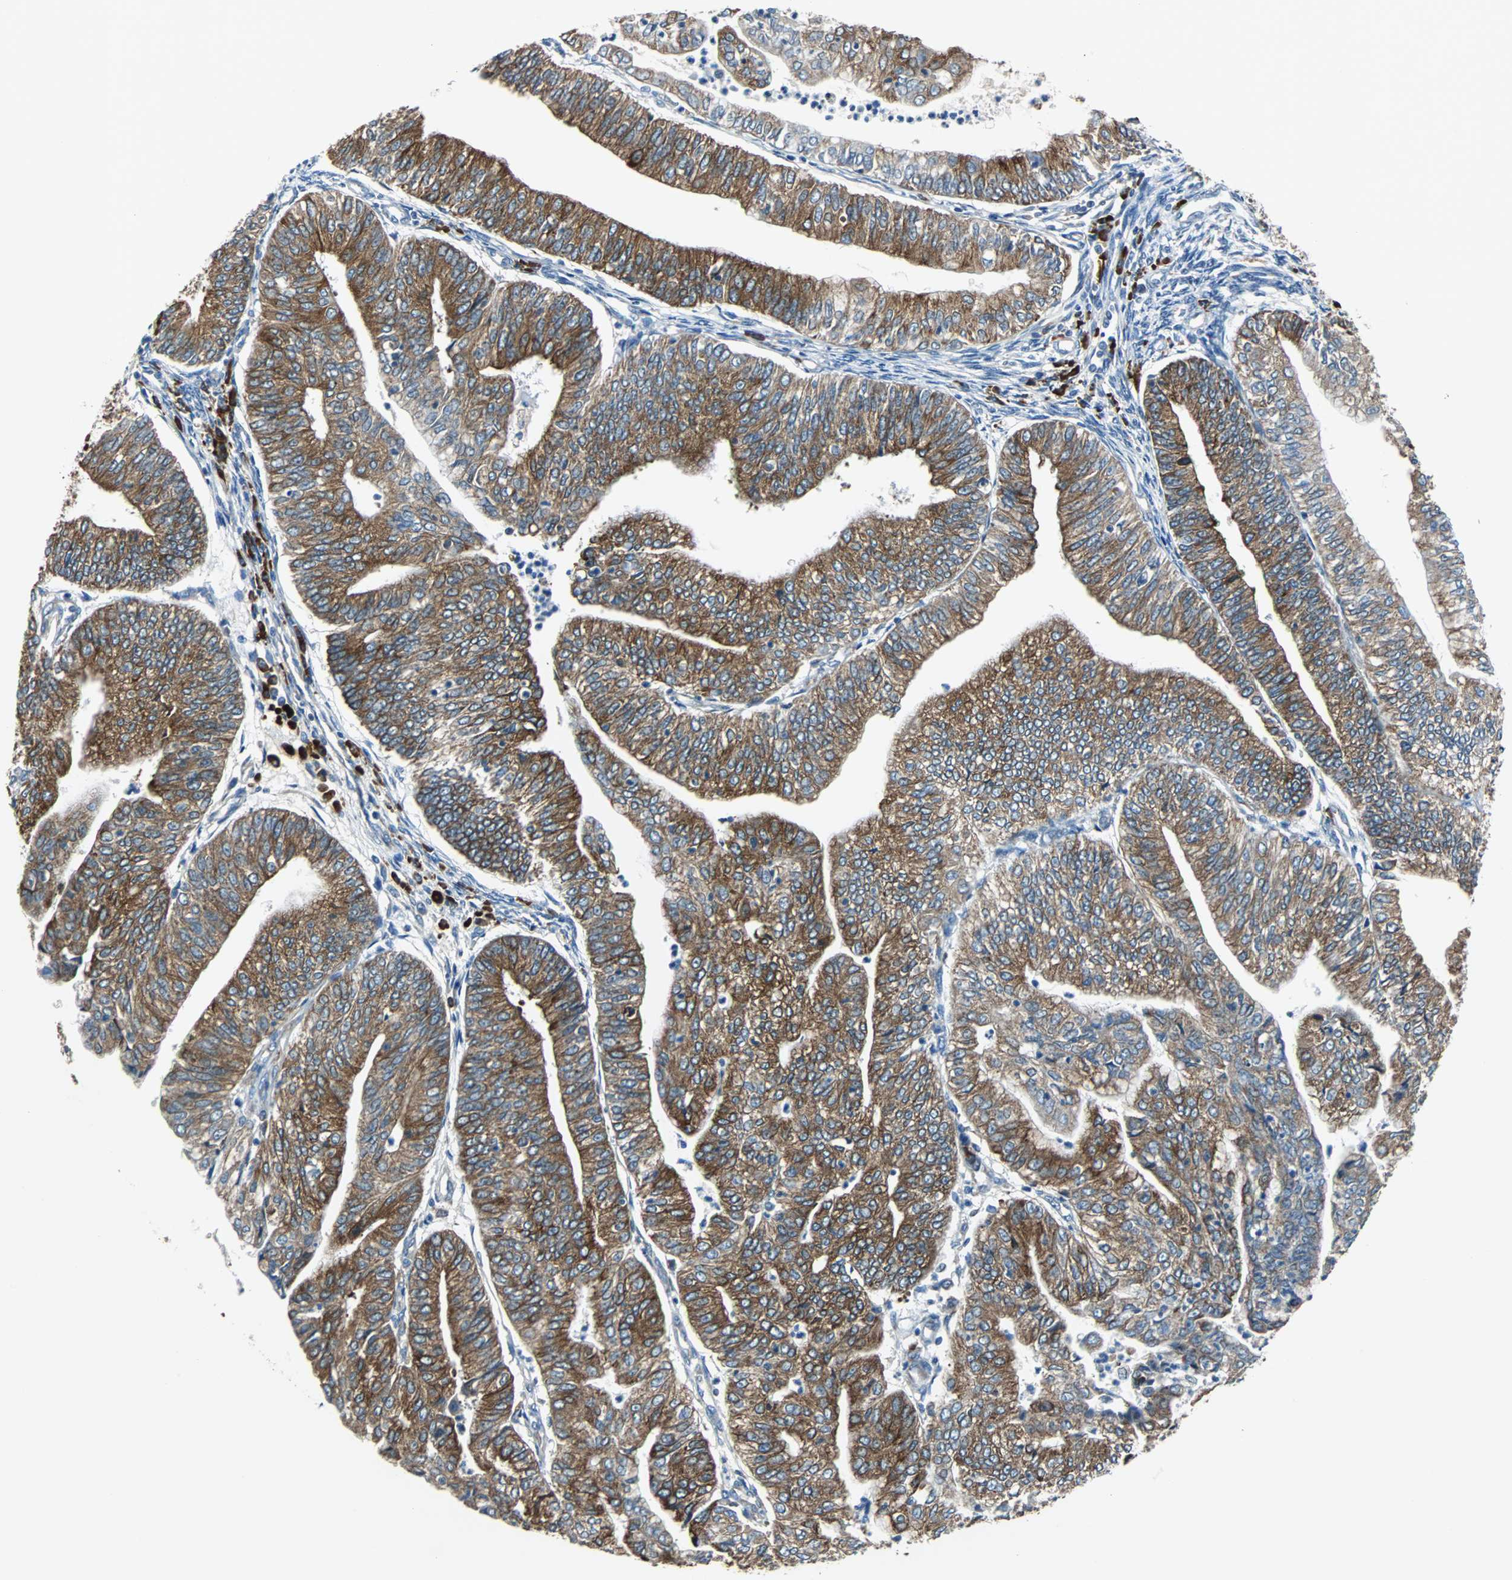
{"staining": {"intensity": "strong", "quantity": "25%-75%", "location": "cytoplasmic/membranous"}, "tissue": "endometrial cancer", "cell_type": "Tumor cells", "image_type": "cancer", "snomed": [{"axis": "morphology", "description": "Adenocarcinoma, NOS"}, {"axis": "topography", "description": "Endometrium"}], "caption": "Human adenocarcinoma (endometrial) stained with a protein marker demonstrates strong staining in tumor cells.", "gene": "PDIA4", "patient": {"sex": "female", "age": 59}}